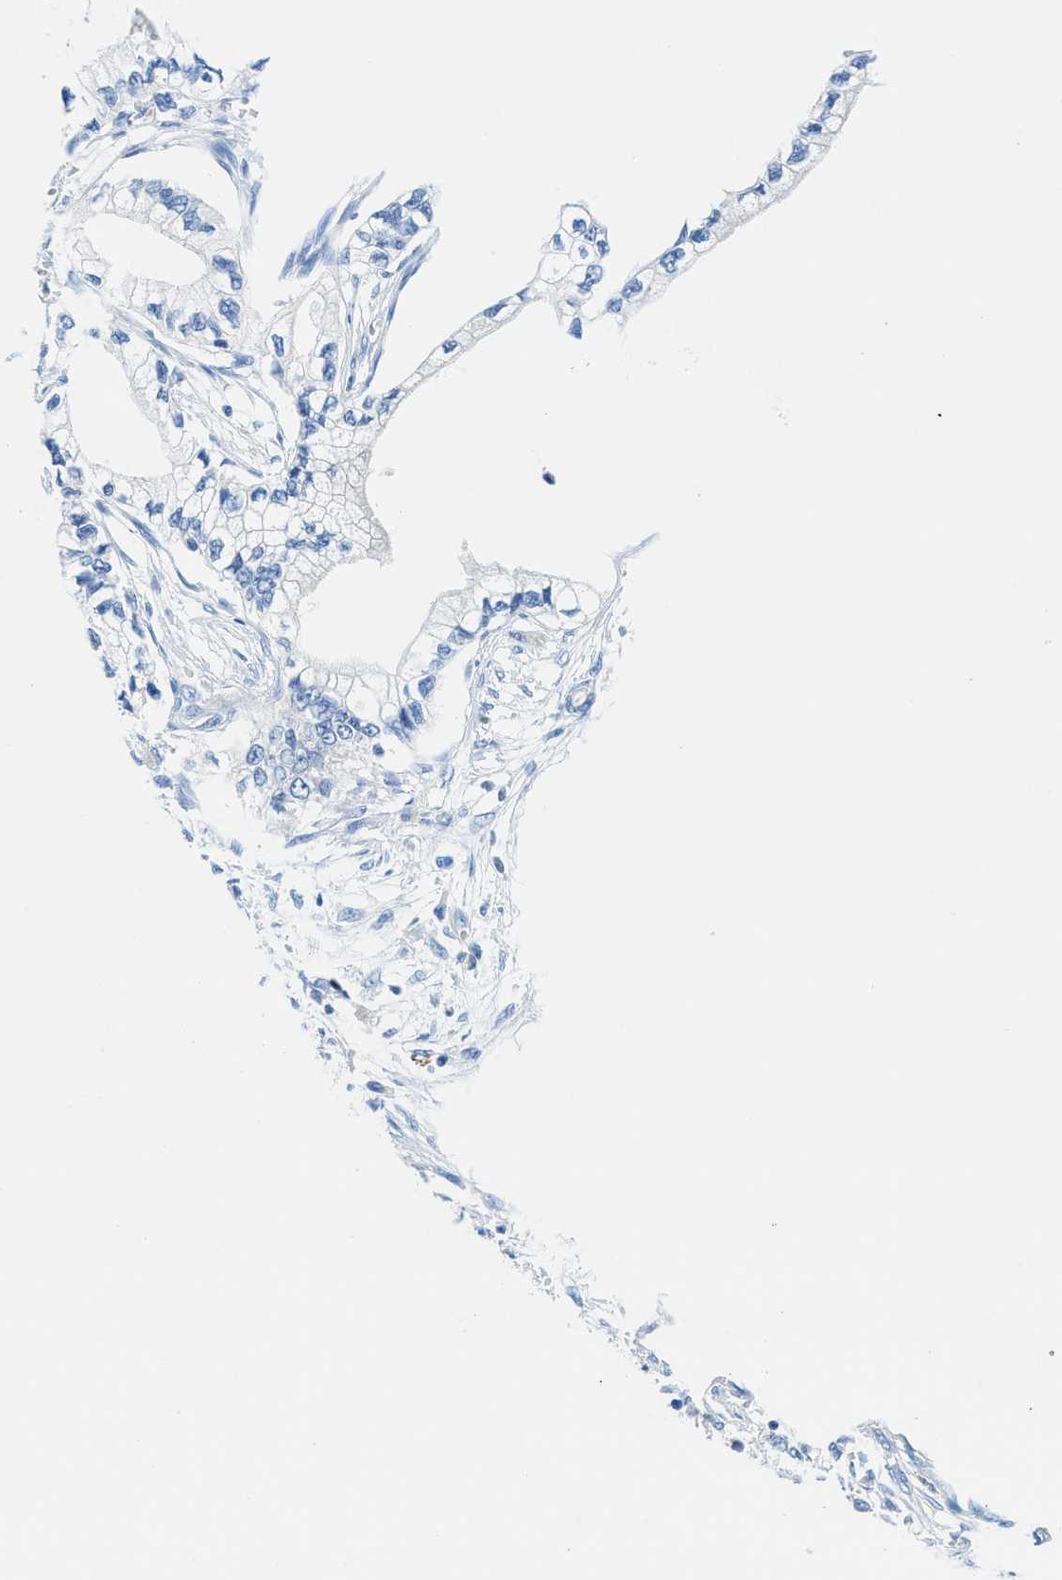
{"staining": {"intensity": "negative", "quantity": "none", "location": "none"}, "tissue": "pancreatic cancer", "cell_type": "Tumor cells", "image_type": "cancer", "snomed": [{"axis": "morphology", "description": "Adenocarcinoma, NOS"}, {"axis": "topography", "description": "Pancreas"}], "caption": "High magnification brightfield microscopy of pancreatic cancer (adenocarcinoma) stained with DAB (3,3'-diaminobenzidine) (brown) and counterstained with hematoxylin (blue): tumor cells show no significant expression.", "gene": "NEB", "patient": {"sex": "male", "age": 56}}